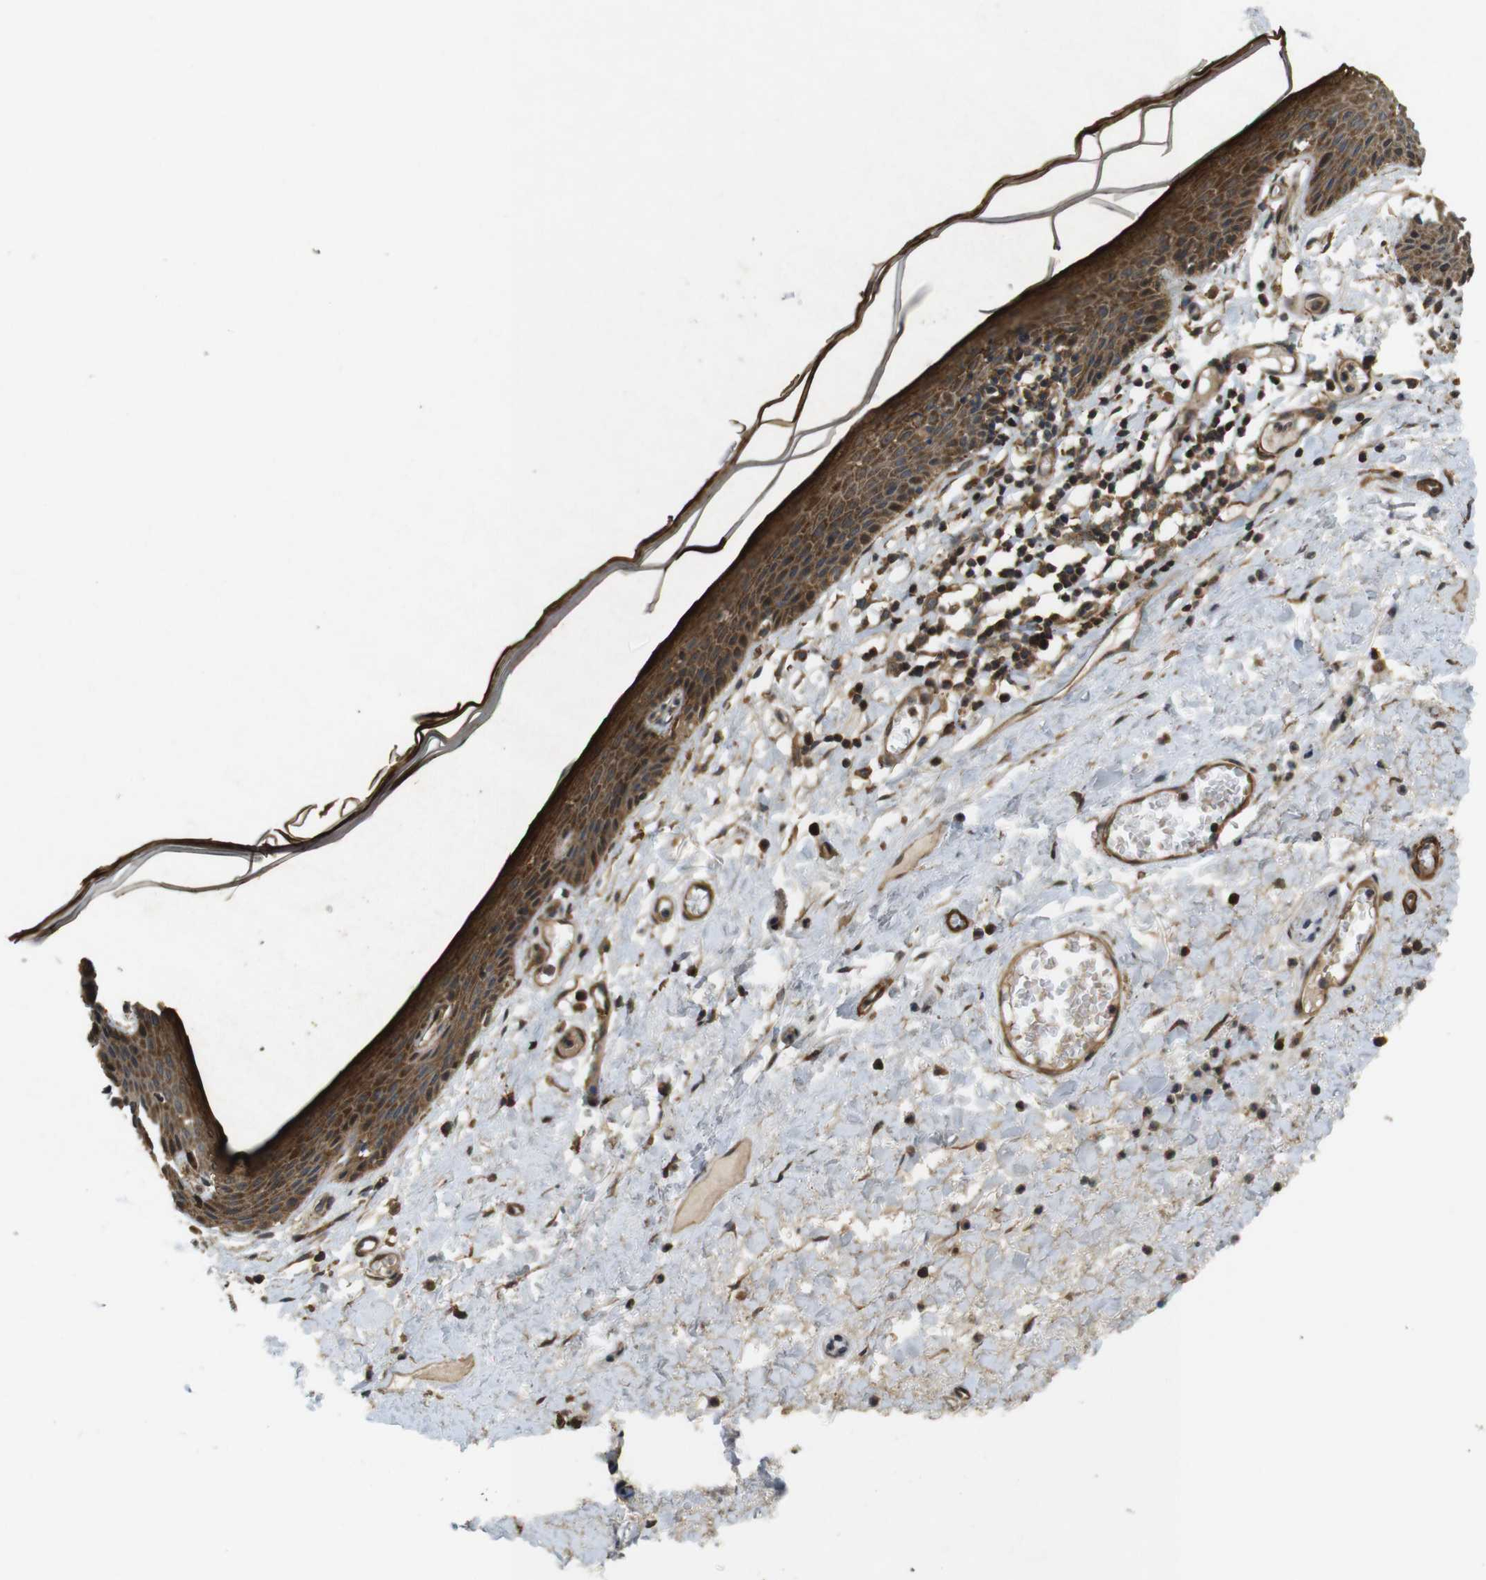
{"staining": {"intensity": "strong", "quantity": ">75%", "location": "cytoplasmic/membranous"}, "tissue": "skin", "cell_type": "Epidermal cells", "image_type": "normal", "snomed": [{"axis": "morphology", "description": "Normal tissue, NOS"}, {"axis": "topography", "description": "Vulva"}], "caption": "Immunohistochemistry (IHC) staining of unremarkable skin, which reveals high levels of strong cytoplasmic/membranous staining in approximately >75% of epidermal cells indicating strong cytoplasmic/membranous protein staining. The staining was performed using DAB (3,3'-diaminobenzidine) (brown) for protein detection and nuclei were counterstained in hematoxylin (blue).", "gene": "BNIP3", "patient": {"sex": "female", "age": 54}}